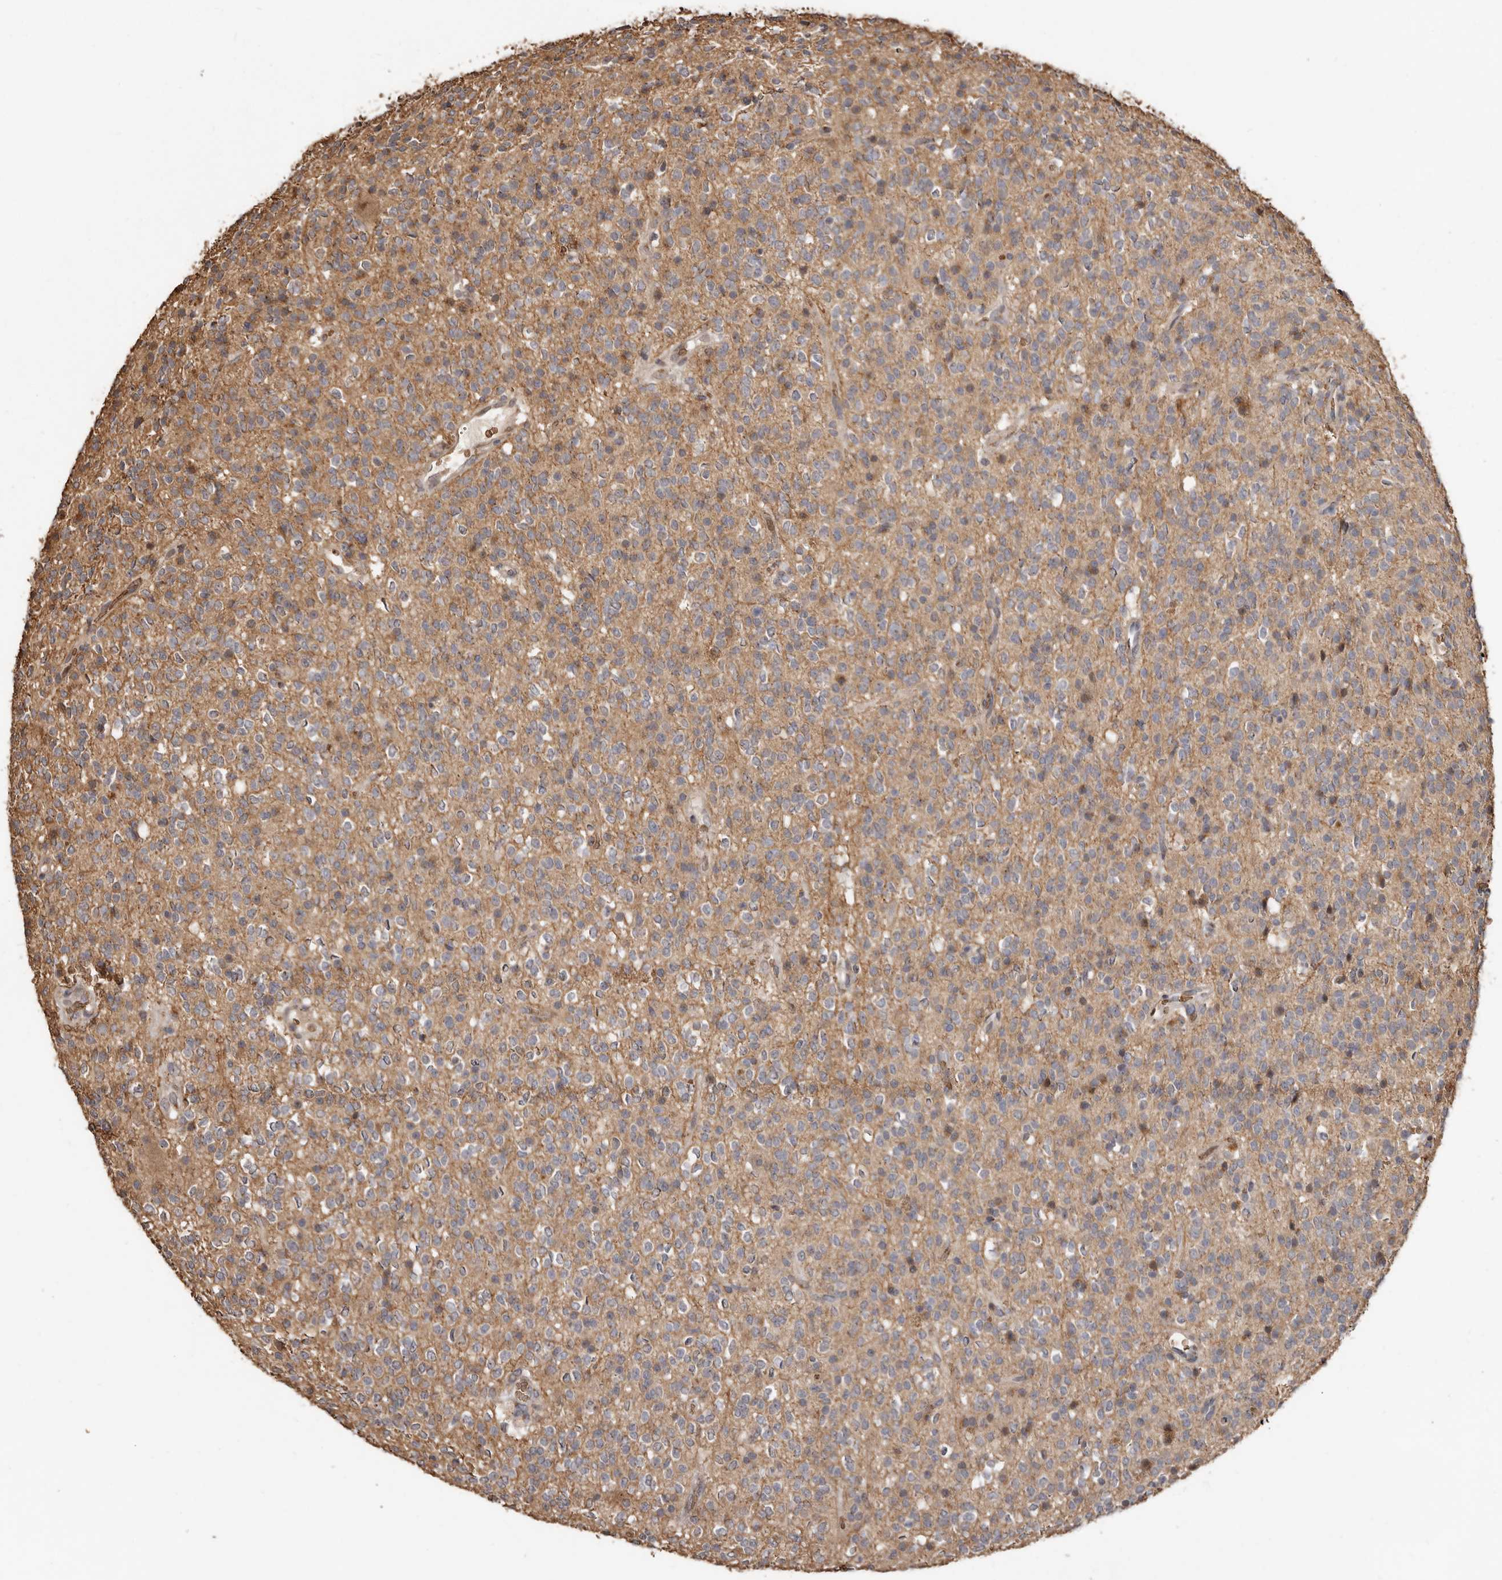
{"staining": {"intensity": "weak", "quantity": "25%-75%", "location": "cytoplasmic/membranous"}, "tissue": "glioma", "cell_type": "Tumor cells", "image_type": "cancer", "snomed": [{"axis": "morphology", "description": "Glioma, malignant, High grade"}, {"axis": "topography", "description": "Brain"}], "caption": "Immunohistochemistry of human malignant high-grade glioma demonstrates low levels of weak cytoplasmic/membranous positivity in approximately 25%-75% of tumor cells.", "gene": "ENTREP1", "patient": {"sex": "male", "age": 34}}